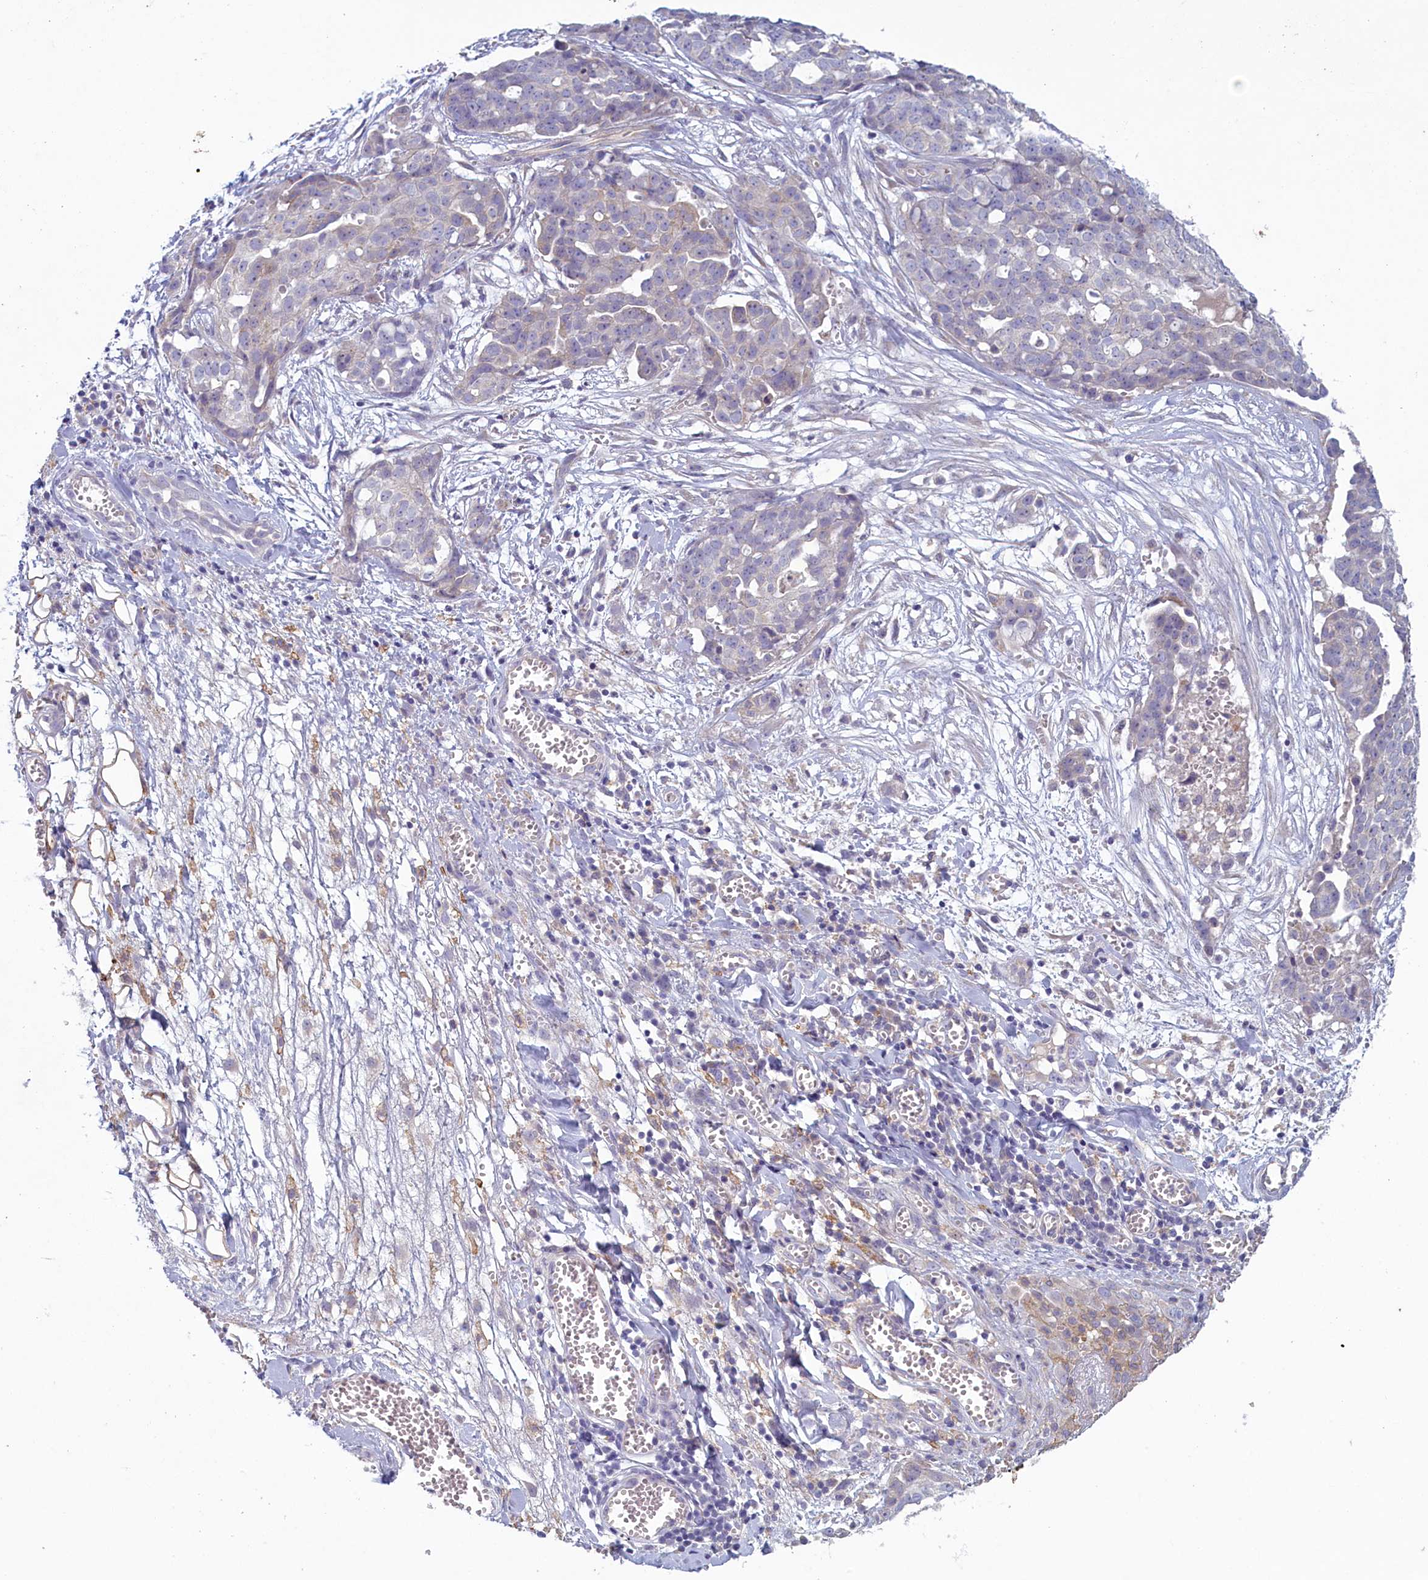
{"staining": {"intensity": "negative", "quantity": "none", "location": "none"}, "tissue": "ovarian cancer", "cell_type": "Tumor cells", "image_type": "cancer", "snomed": [{"axis": "morphology", "description": "Cystadenocarcinoma, serous, NOS"}, {"axis": "topography", "description": "Soft tissue"}, {"axis": "topography", "description": "Ovary"}], "caption": "Immunohistochemical staining of human ovarian cancer reveals no significant positivity in tumor cells. (Stains: DAB (3,3'-diaminobenzidine) immunohistochemistry with hematoxylin counter stain, Microscopy: brightfield microscopy at high magnification).", "gene": "PLEKHG6", "patient": {"sex": "female", "age": 57}}